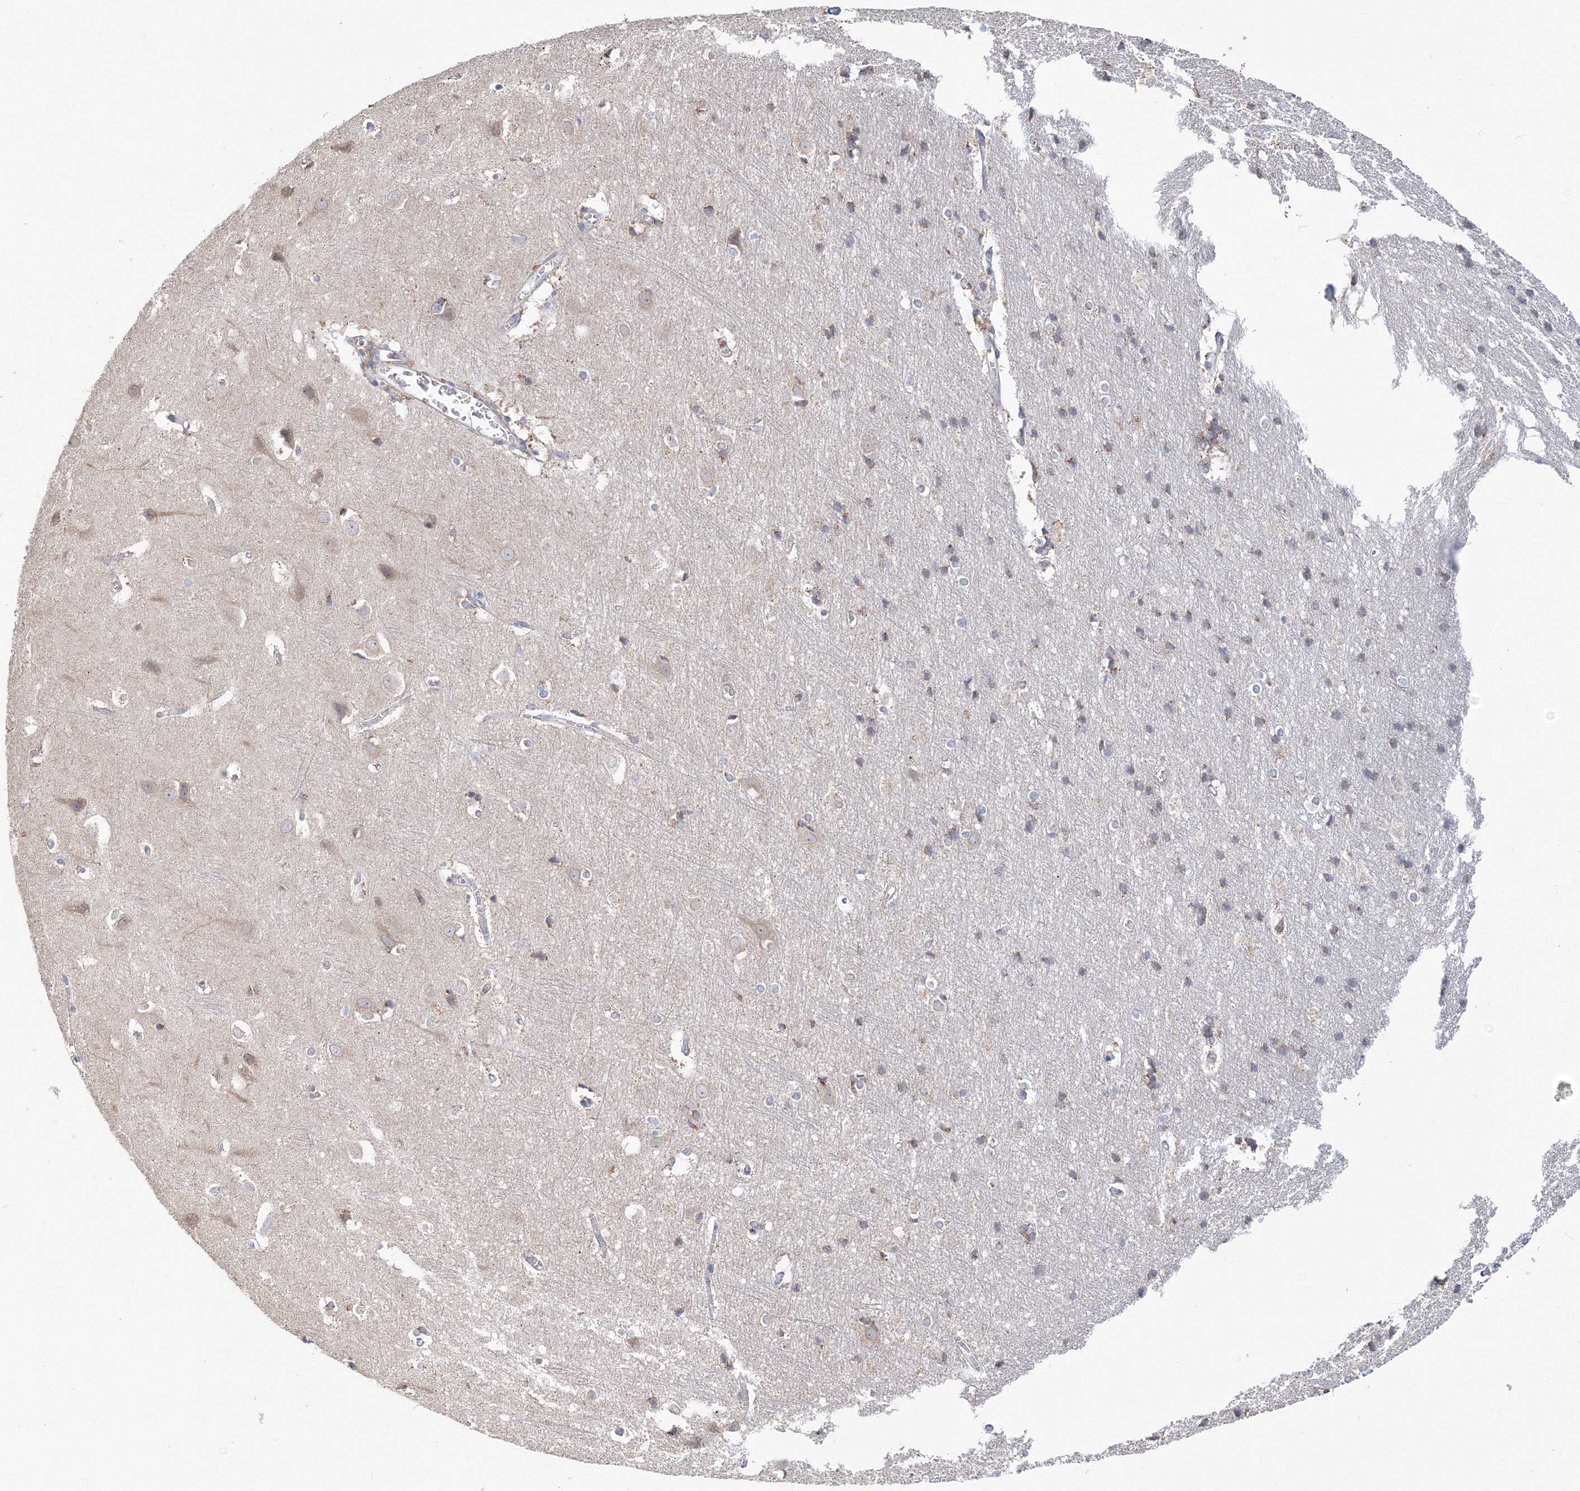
{"staining": {"intensity": "negative", "quantity": "none", "location": "none"}, "tissue": "cerebral cortex", "cell_type": "Endothelial cells", "image_type": "normal", "snomed": [{"axis": "morphology", "description": "Normal tissue, NOS"}, {"axis": "topography", "description": "Cerebral cortex"}], "caption": "Immunohistochemistry histopathology image of unremarkable cerebral cortex stained for a protein (brown), which exhibits no positivity in endothelial cells.", "gene": "DHRS12", "patient": {"sex": "male", "age": 54}}